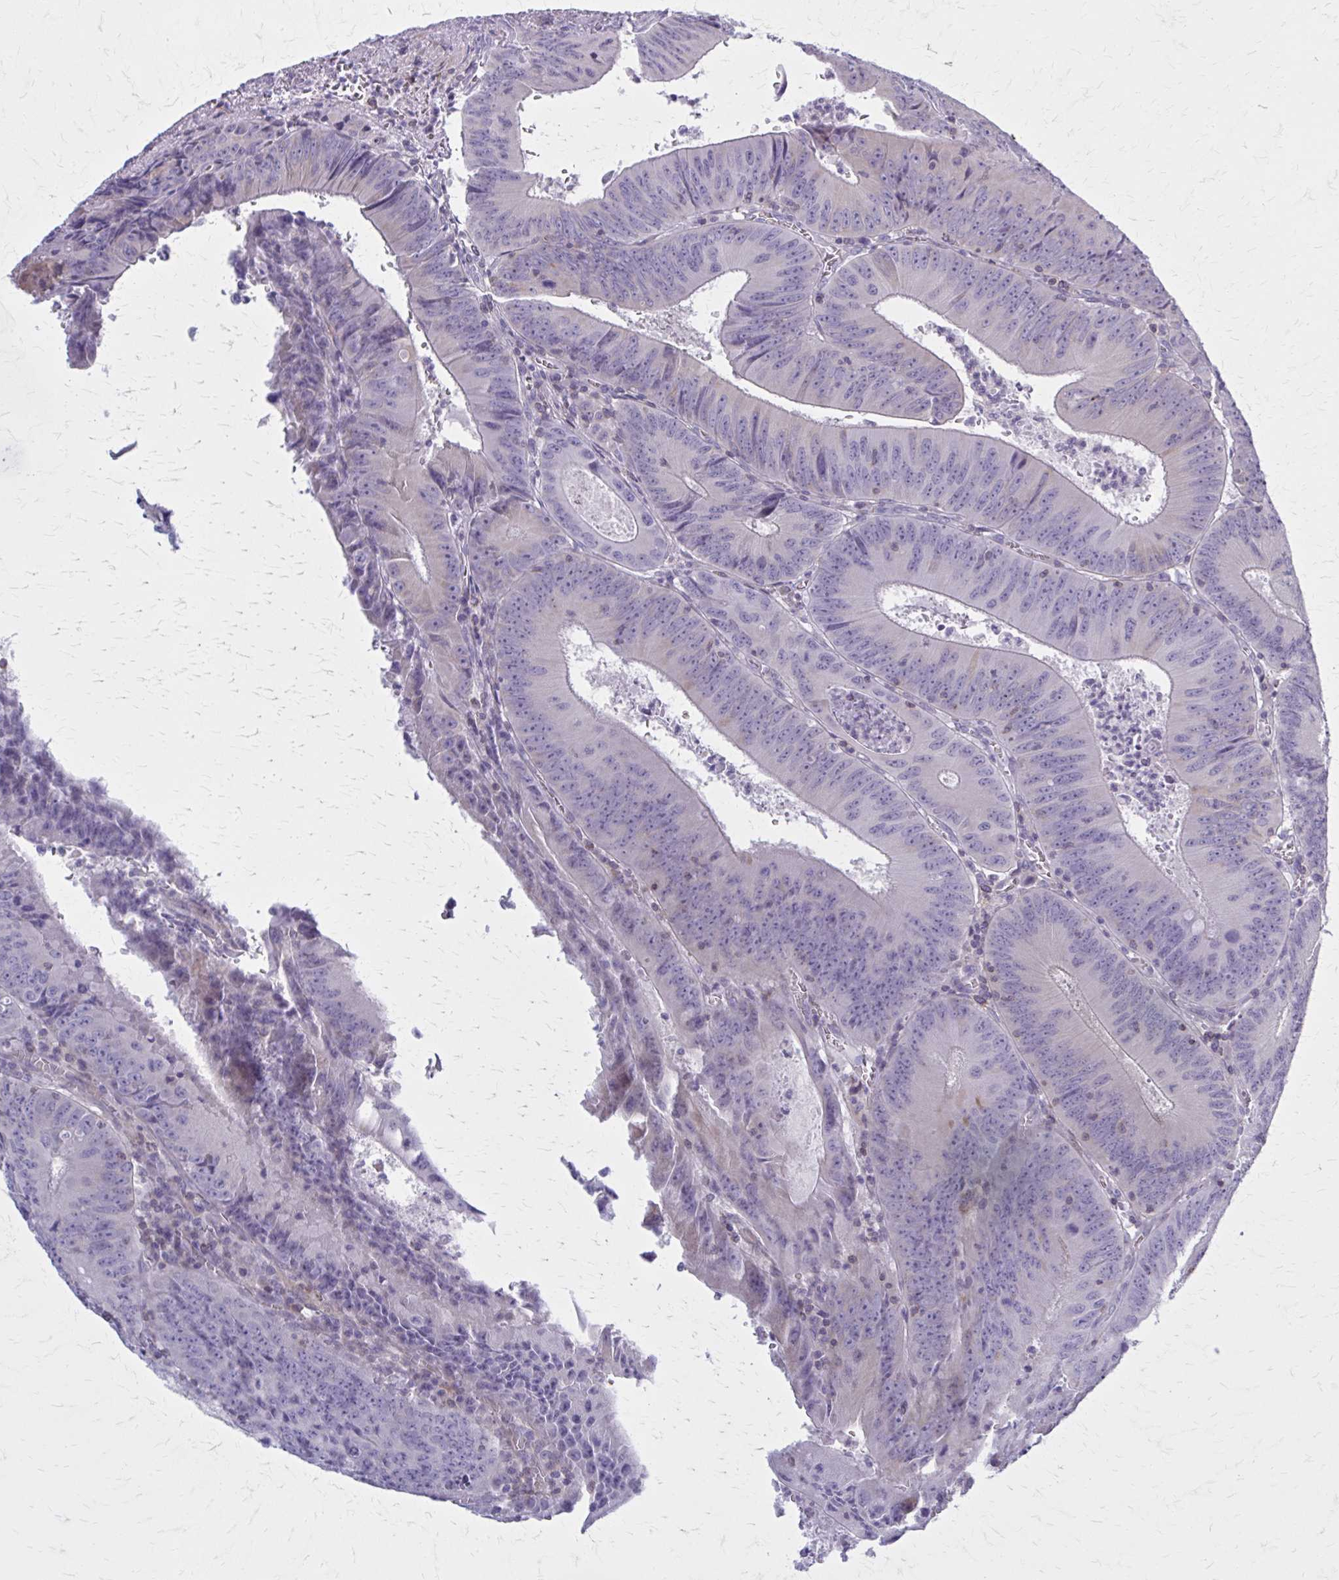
{"staining": {"intensity": "negative", "quantity": "none", "location": "none"}, "tissue": "colorectal cancer", "cell_type": "Tumor cells", "image_type": "cancer", "snomed": [{"axis": "morphology", "description": "Adenocarcinoma, NOS"}, {"axis": "topography", "description": "Rectum"}], "caption": "Immunohistochemistry (IHC) photomicrograph of neoplastic tissue: colorectal cancer (adenocarcinoma) stained with DAB (3,3'-diaminobenzidine) demonstrates no significant protein staining in tumor cells.", "gene": "PITPNM1", "patient": {"sex": "female", "age": 72}}